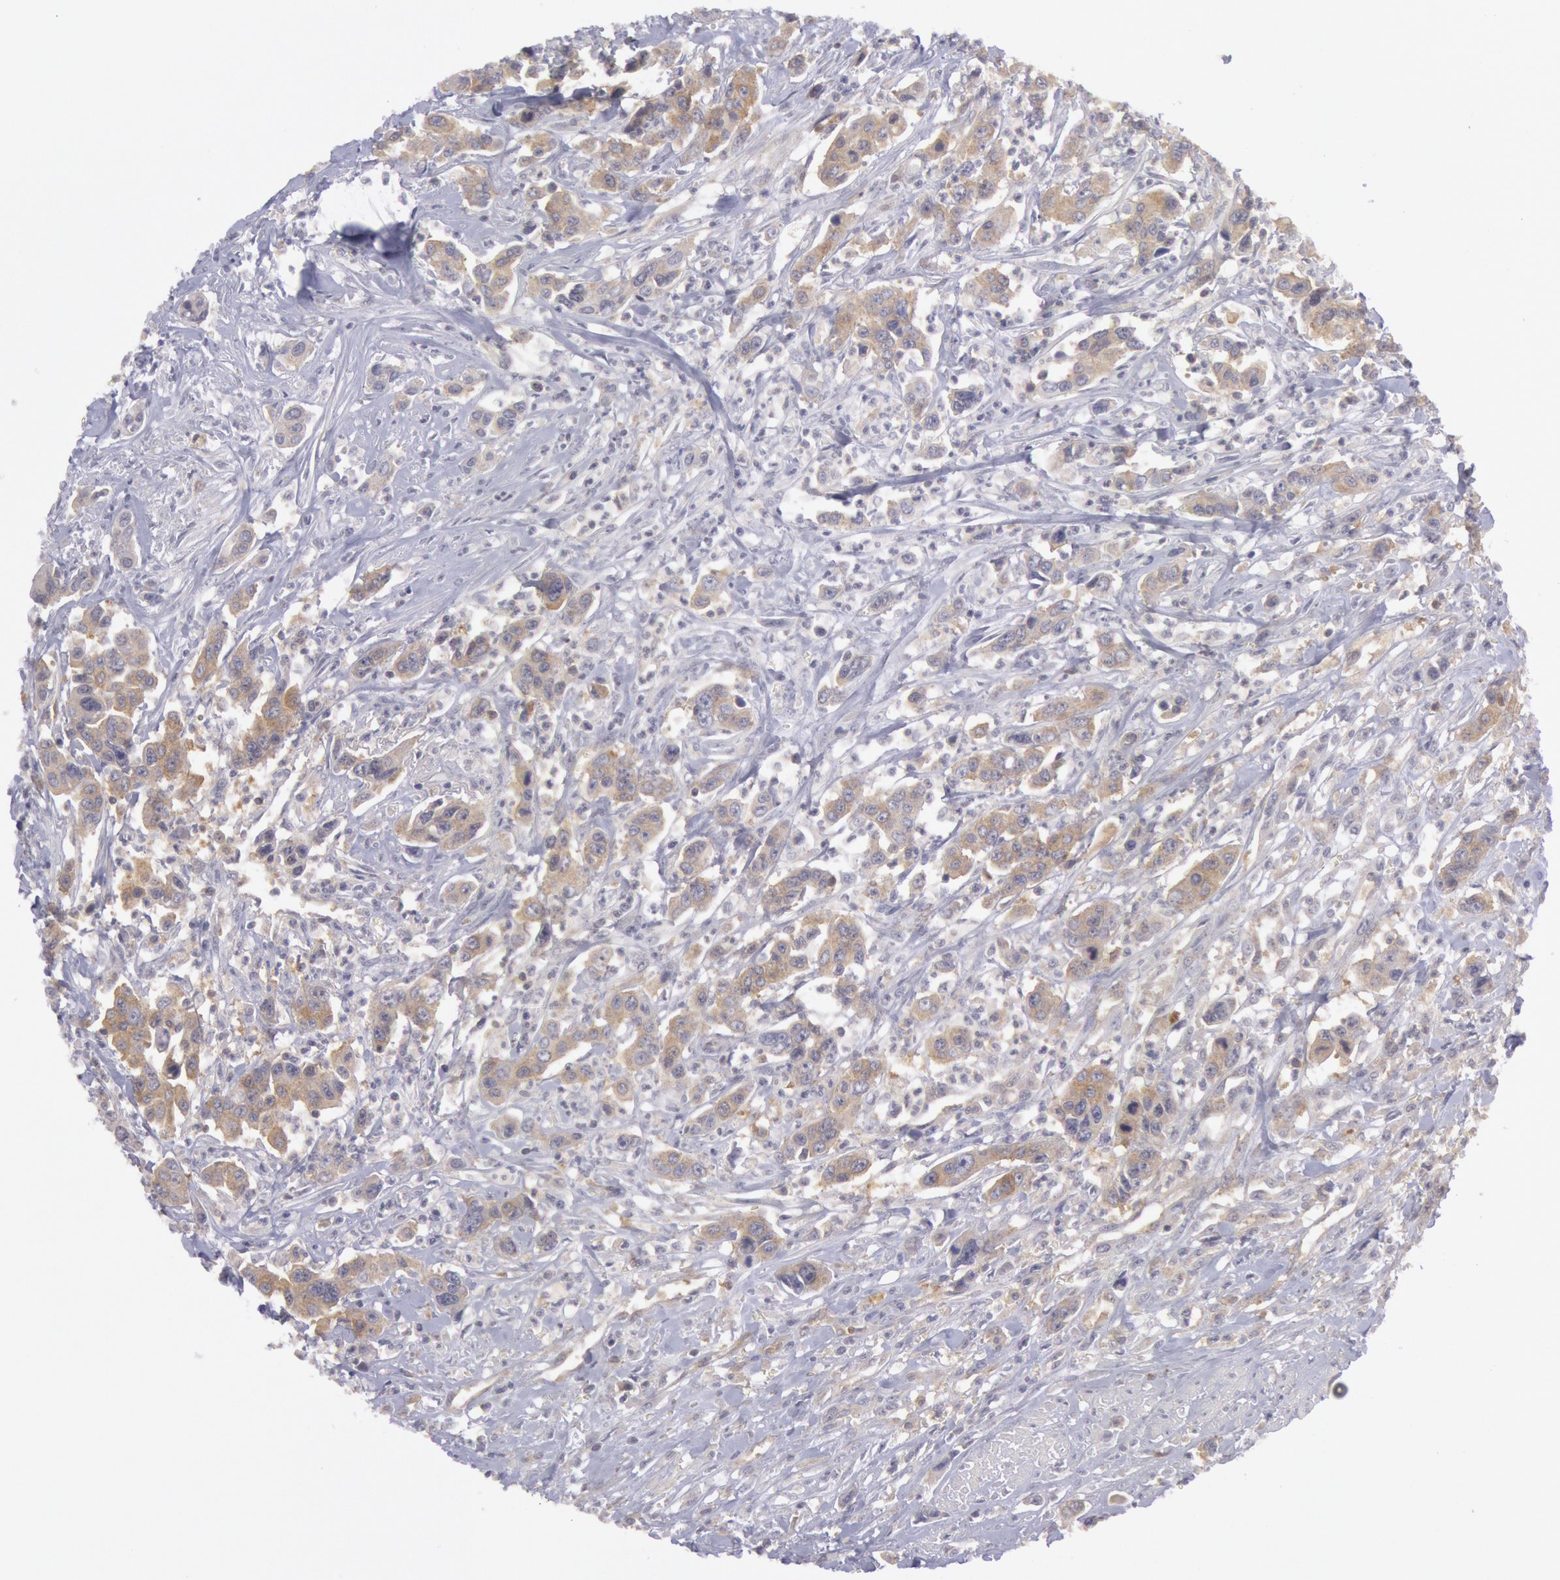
{"staining": {"intensity": "weak", "quantity": "25%-75%", "location": "cytoplasmic/membranous"}, "tissue": "urothelial cancer", "cell_type": "Tumor cells", "image_type": "cancer", "snomed": [{"axis": "morphology", "description": "Urothelial carcinoma, High grade"}, {"axis": "topography", "description": "Urinary bladder"}], "caption": "Immunohistochemical staining of human high-grade urothelial carcinoma reveals low levels of weak cytoplasmic/membranous protein staining in approximately 25%-75% of tumor cells. The protein of interest is shown in brown color, while the nuclei are stained blue.", "gene": "IKBKB", "patient": {"sex": "male", "age": 86}}